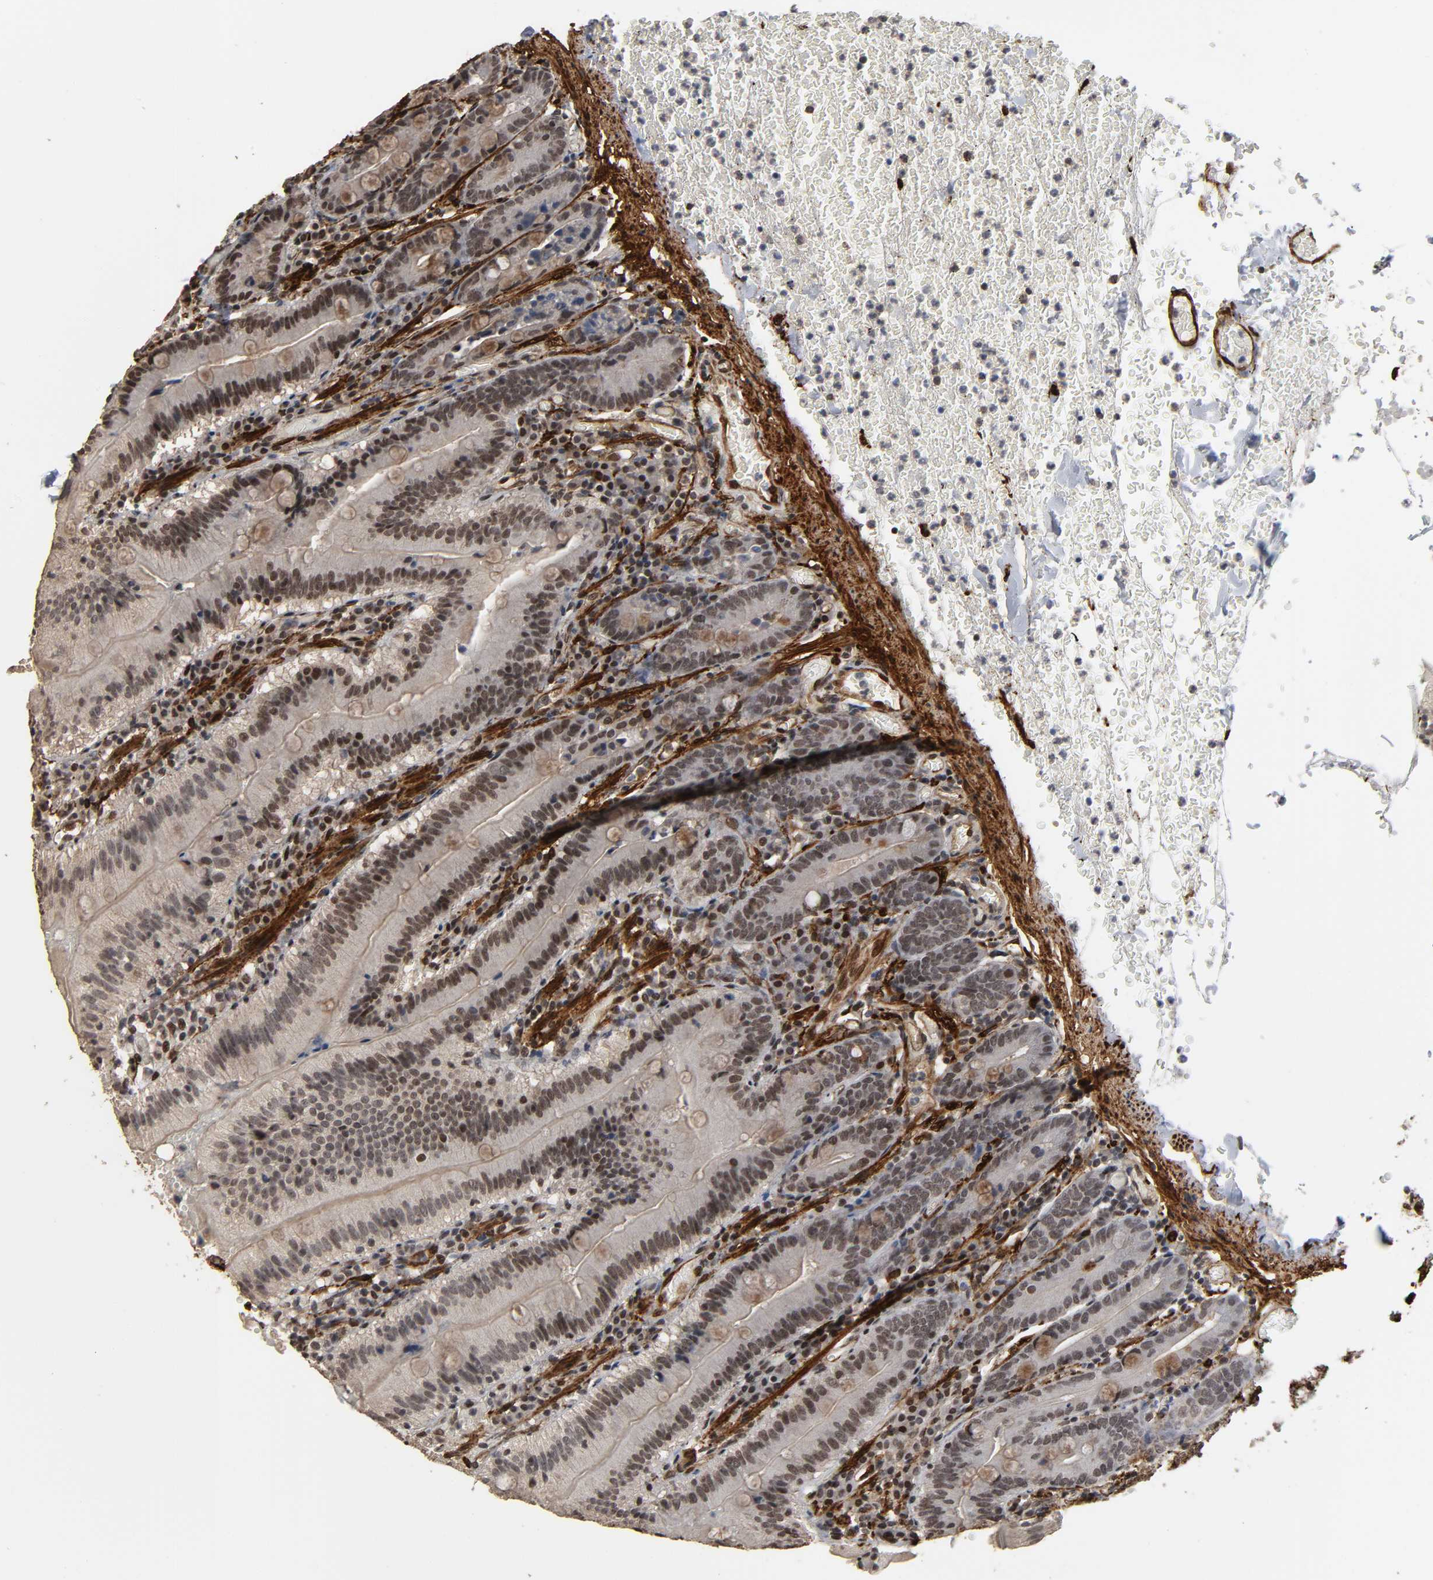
{"staining": {"intensity": "weak", "quantity": ">75%", "location": "nuclear"}, "tissue": "small intestine", "cell_type": "Glandular cells", "image_type": "normal", "snomed": [{"axis": "morphology", "description": "Normal tissue, NOS"}, {"axis": "topography", "description": "Small intestine"}], "caption": "A brown stain labels weak nuclear positivity of a protein in glandular cells of normal human small intestine.", "gene": "AHNAK2", "patient": {"sex": "male", "age": 71}}